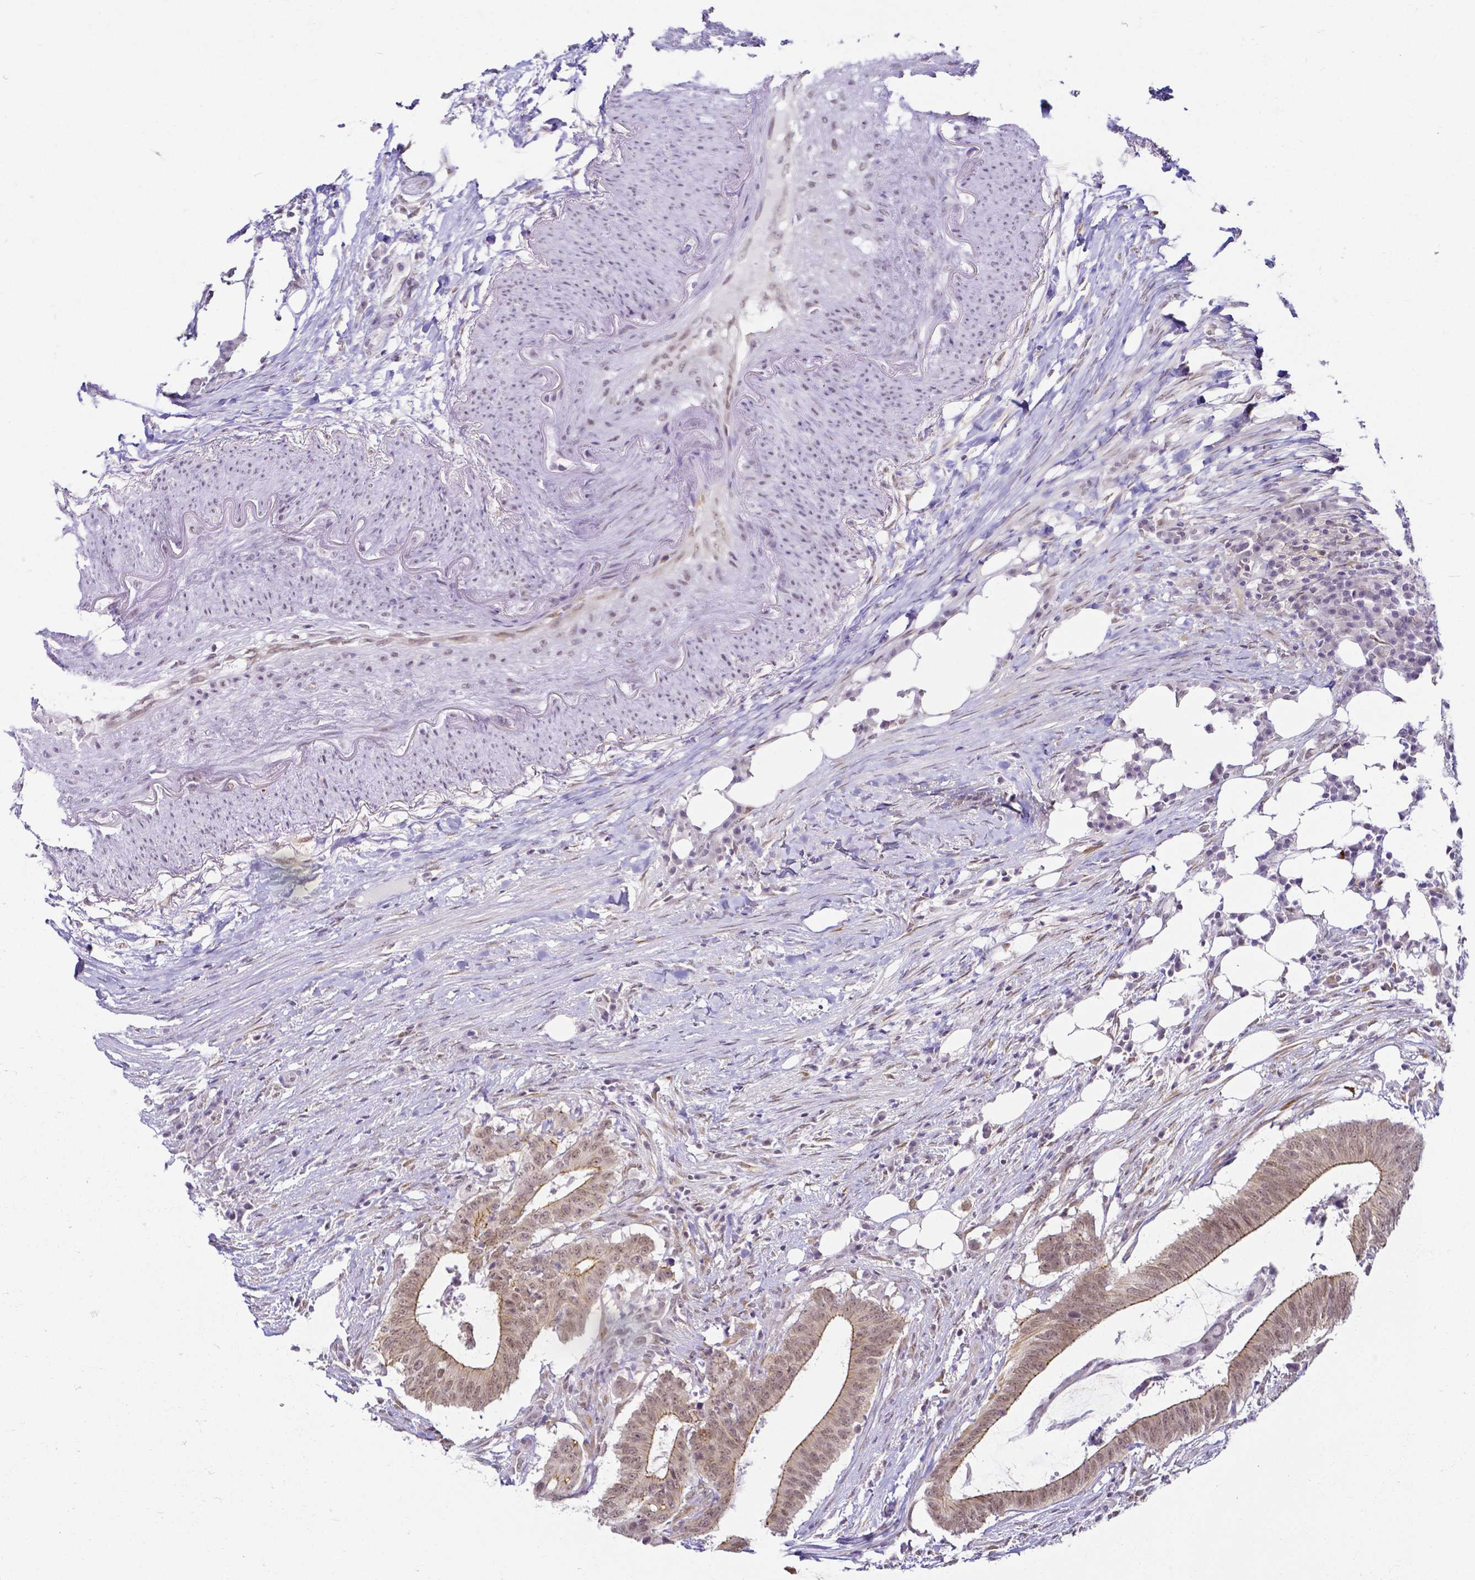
{"staining": {"intensity": "moderate", "quantity": ">75%", "location": "cytoplasmic/membranous,nuclear"}, "tissue": "colorectal cancer", "cell_type": "Tumor cells", "image_type": "cancer", "snomed": [{"axis": "morphology", "description": "Adenocarcinoma, NOS"}, {"axis": "topography", "description": "Colon"}], "caption": "Human colorectal cancer (adenocarcinoma) stained for a protein (brown) exhibits moderate cytoplasmic/membranous and nuclear positive staining in about >75% of tumor cells.", "gene": "FAM83G", "patient": {"sex": "female", "age": 43}}